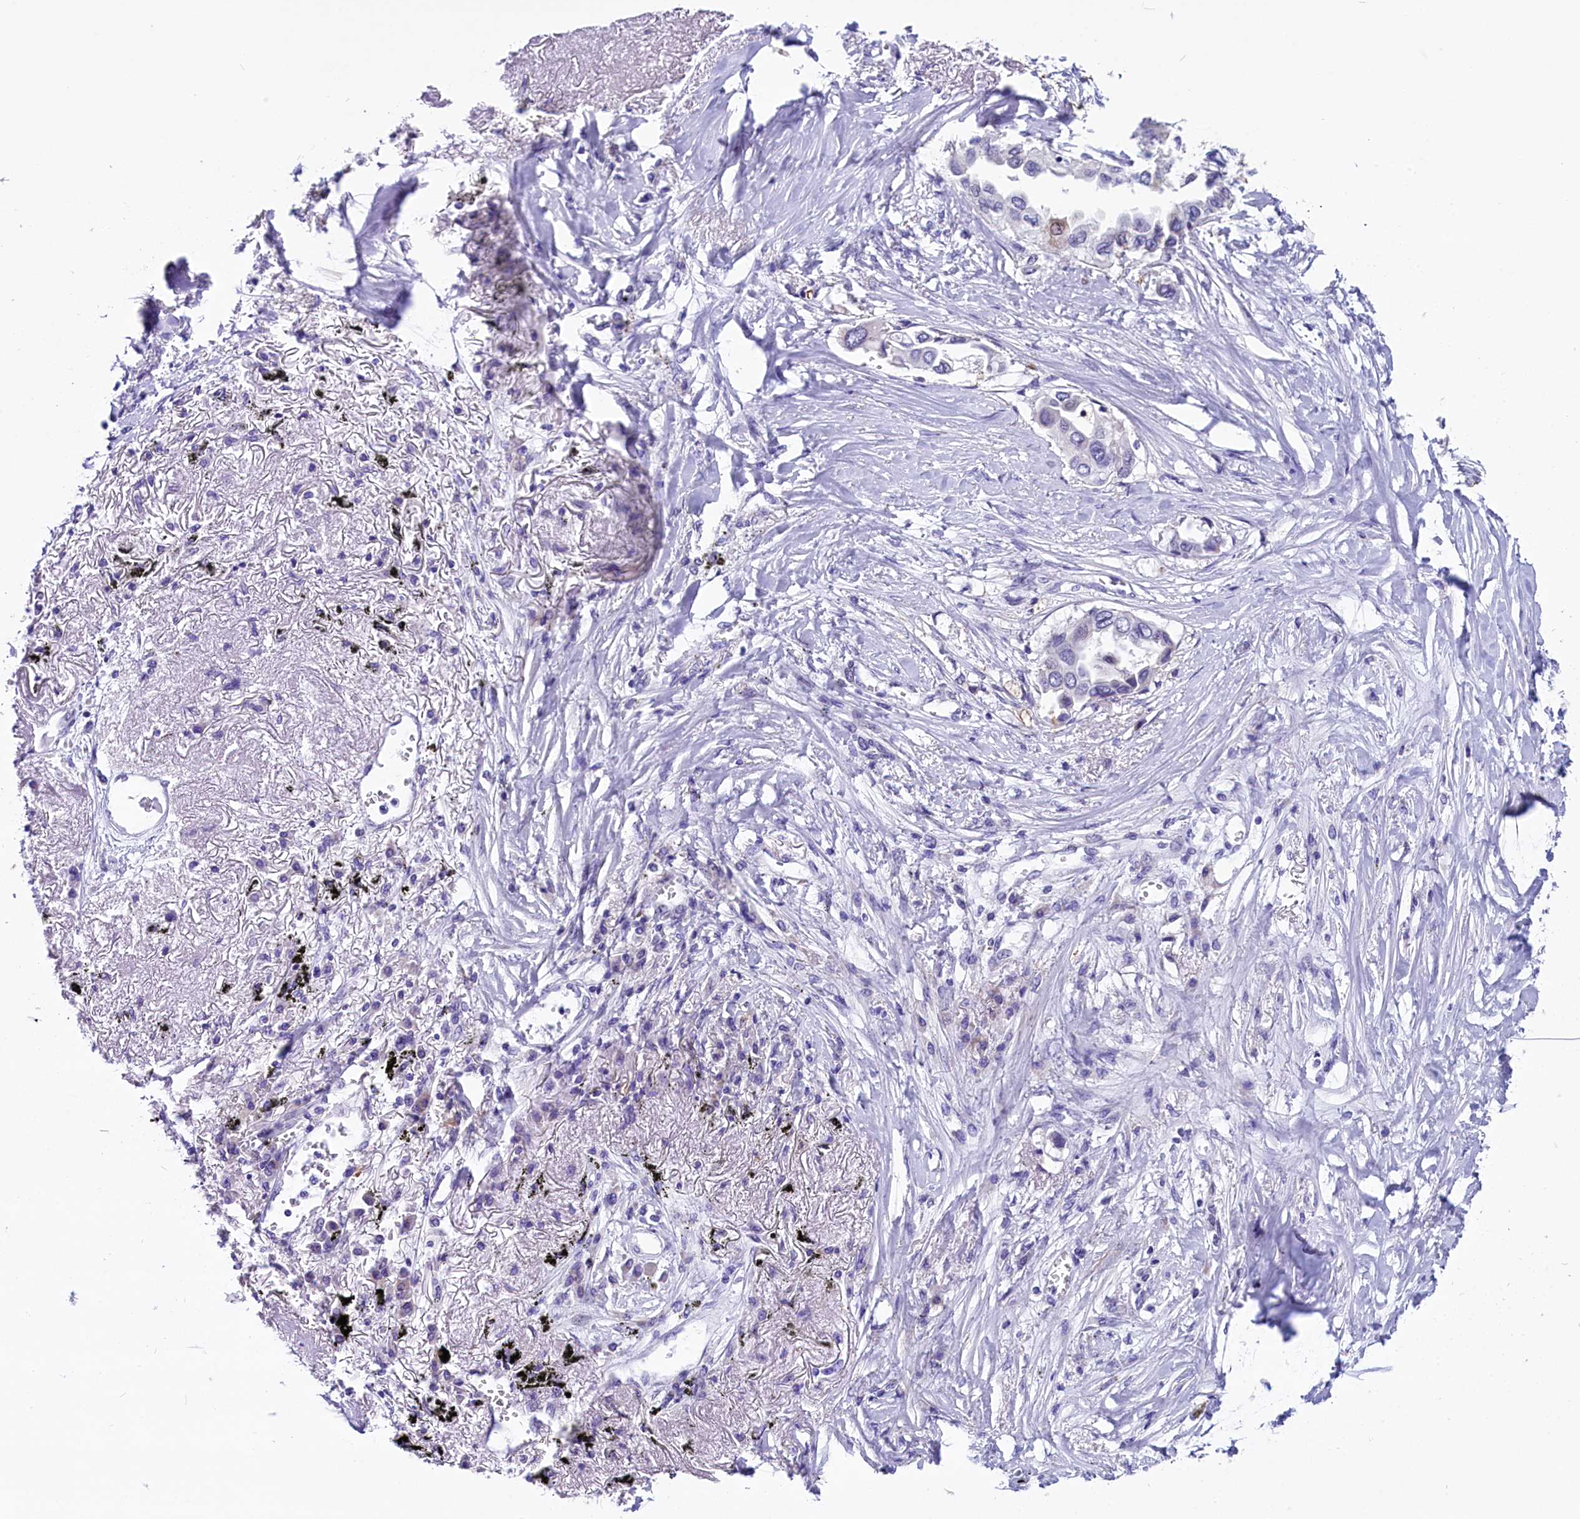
{"staining": {"intensity": "negative", "quantity": "none", "location": "none"}, "tissue": "lung cancer", "cell_type": "Tumor cells", "image_type": "cancer", "snomed": [{"axis": "morphology", "description": "Adenocarcinoma, NOS"}, {"axis": "topography", "description": "Lung"}], "caption": "The image demonstrates no staining of tumor cells in lung cancer.", "gene": "SCD5", "patient": {"sex": "female", "age": 76}}